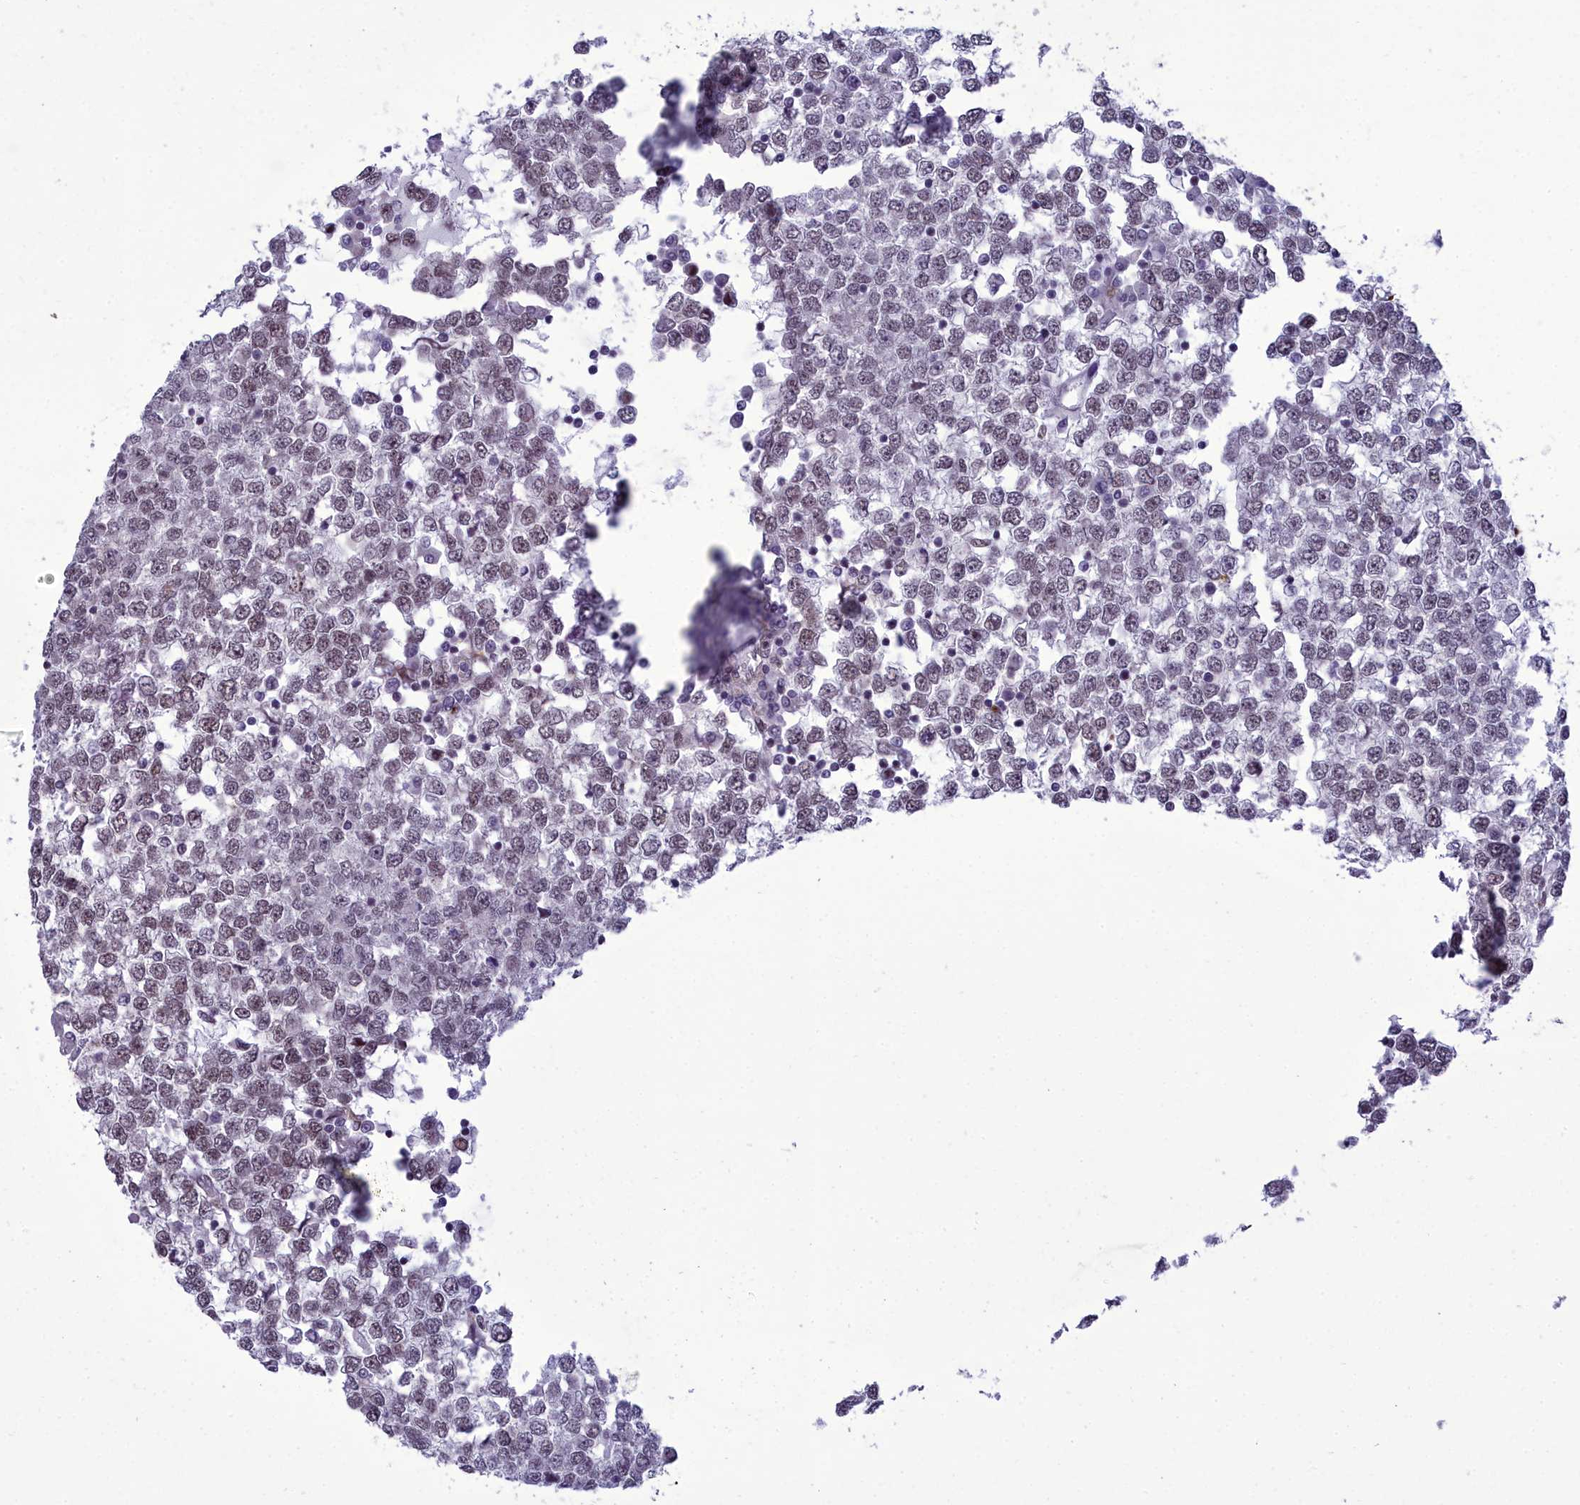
{"staining": {"intensity": "moderate", "quantity": "25%-75%", "location": "nuclear"}, "tissue": "testis cancer", "cell_type": "Tumor cells", "image_type": "cancer", "snomed": [{"axis": "morphology", "description": "Seminoma, NOS"}, {"axis": "topography", "description": "Testis"}], "caption": "Brown immunohistochemical staining in human testis seminoma displays moderate nuclear expression in approximately 25%-75% of tumor cells.", "gene": "CEACAM19", "patient": {"sex": "male", "age": 65}}